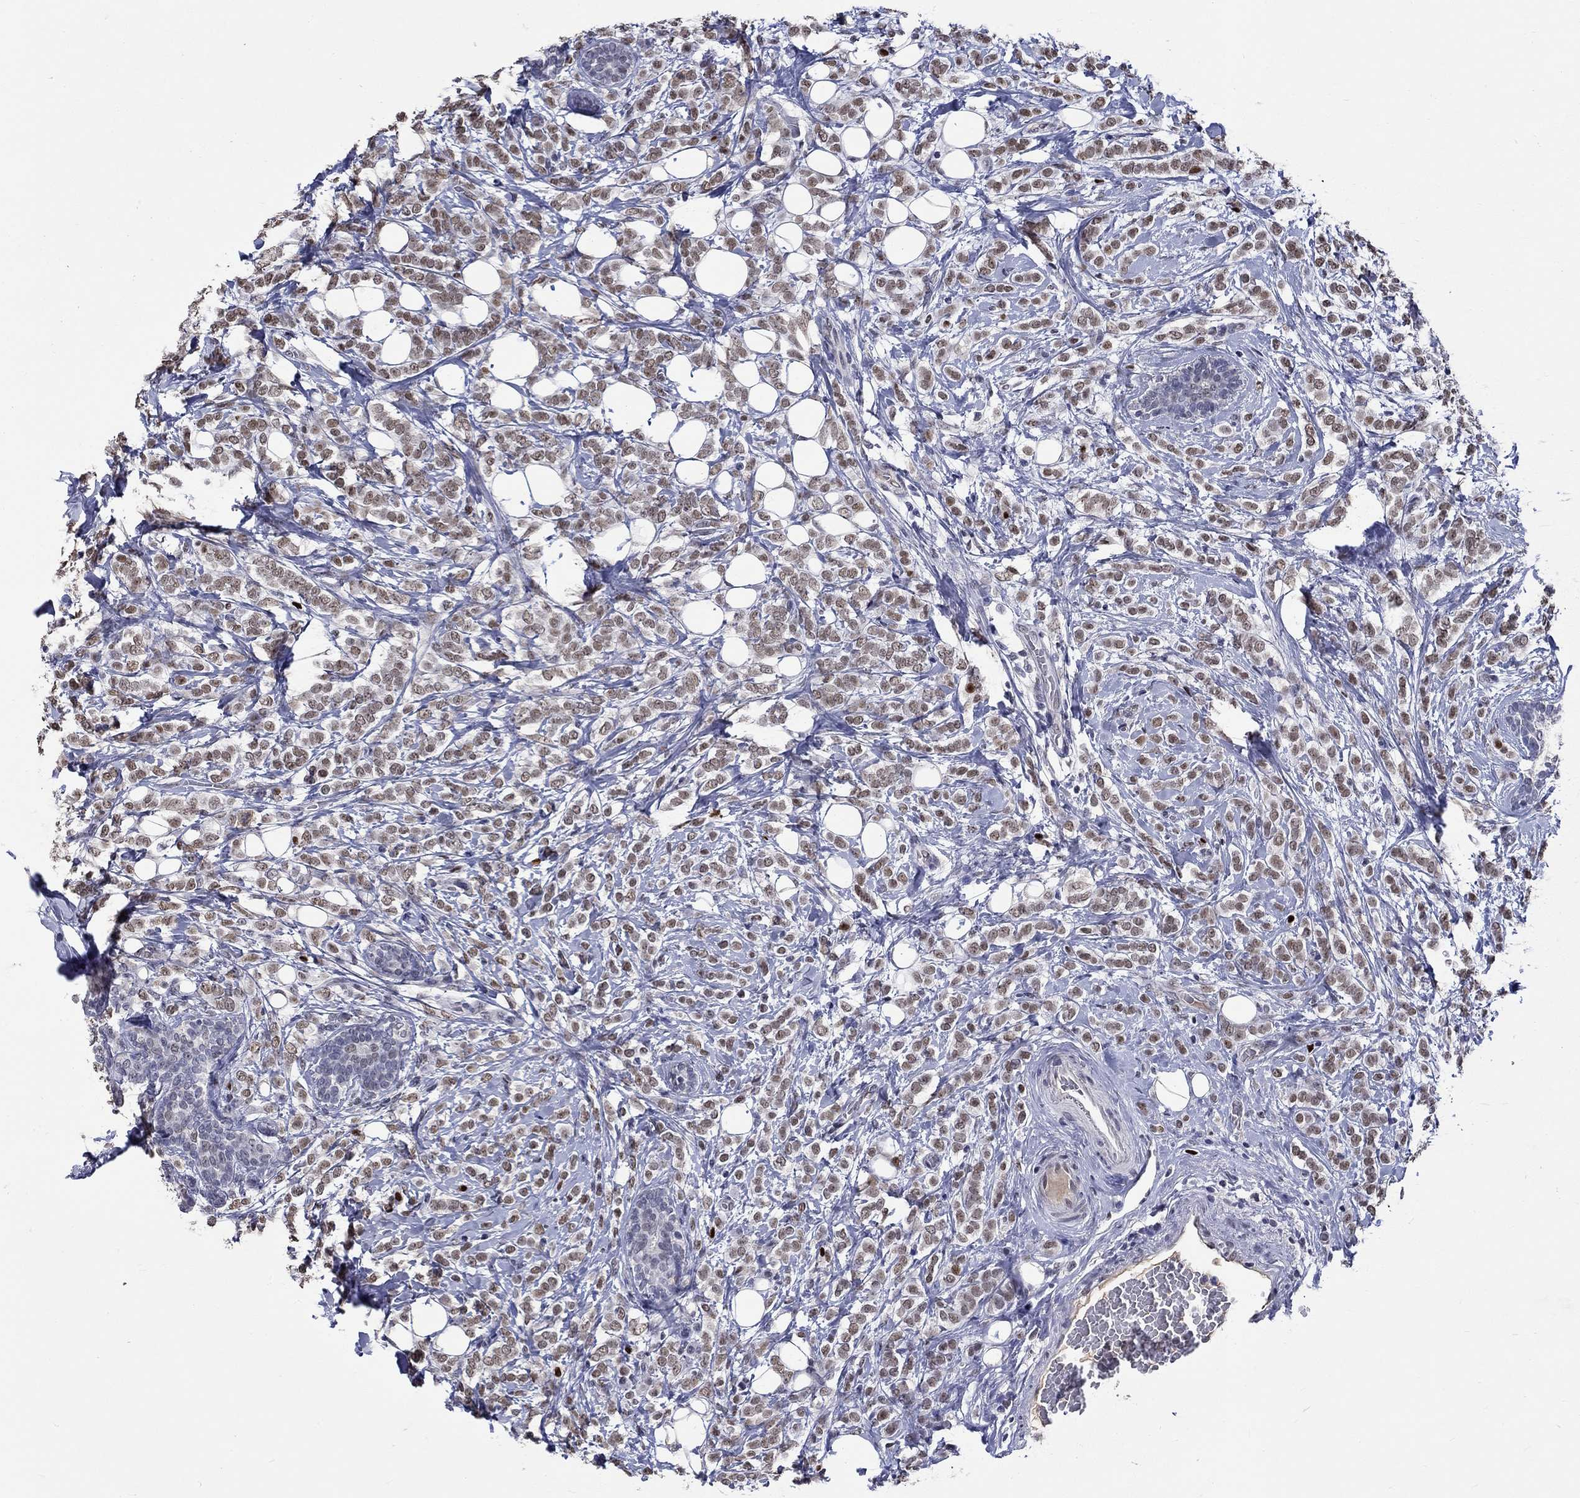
{"staining": {"intensity": "moderate", "quantity": ">75%", "location": "nuclear"}, "tissue": "breast cancer", "cell_type": "Tumor cells", "image_type": "cancer", "snomed": [{"axis": "morphology", "description": "Lobular carcinoma"}, {"axis": "topography", "description": "Breast"}], "caption": "Immunohistochemical staining of breast lobular carcinoma exhibits medium levels of moderate nuclear positivity in about >75% of tumor cells. (Stains: DAB in brown, nuclei in blue, Microscopy: brightfield microscopy at high magnification).", "gene": "GATA2", "patient": {"sex": "female", "age": 49}}